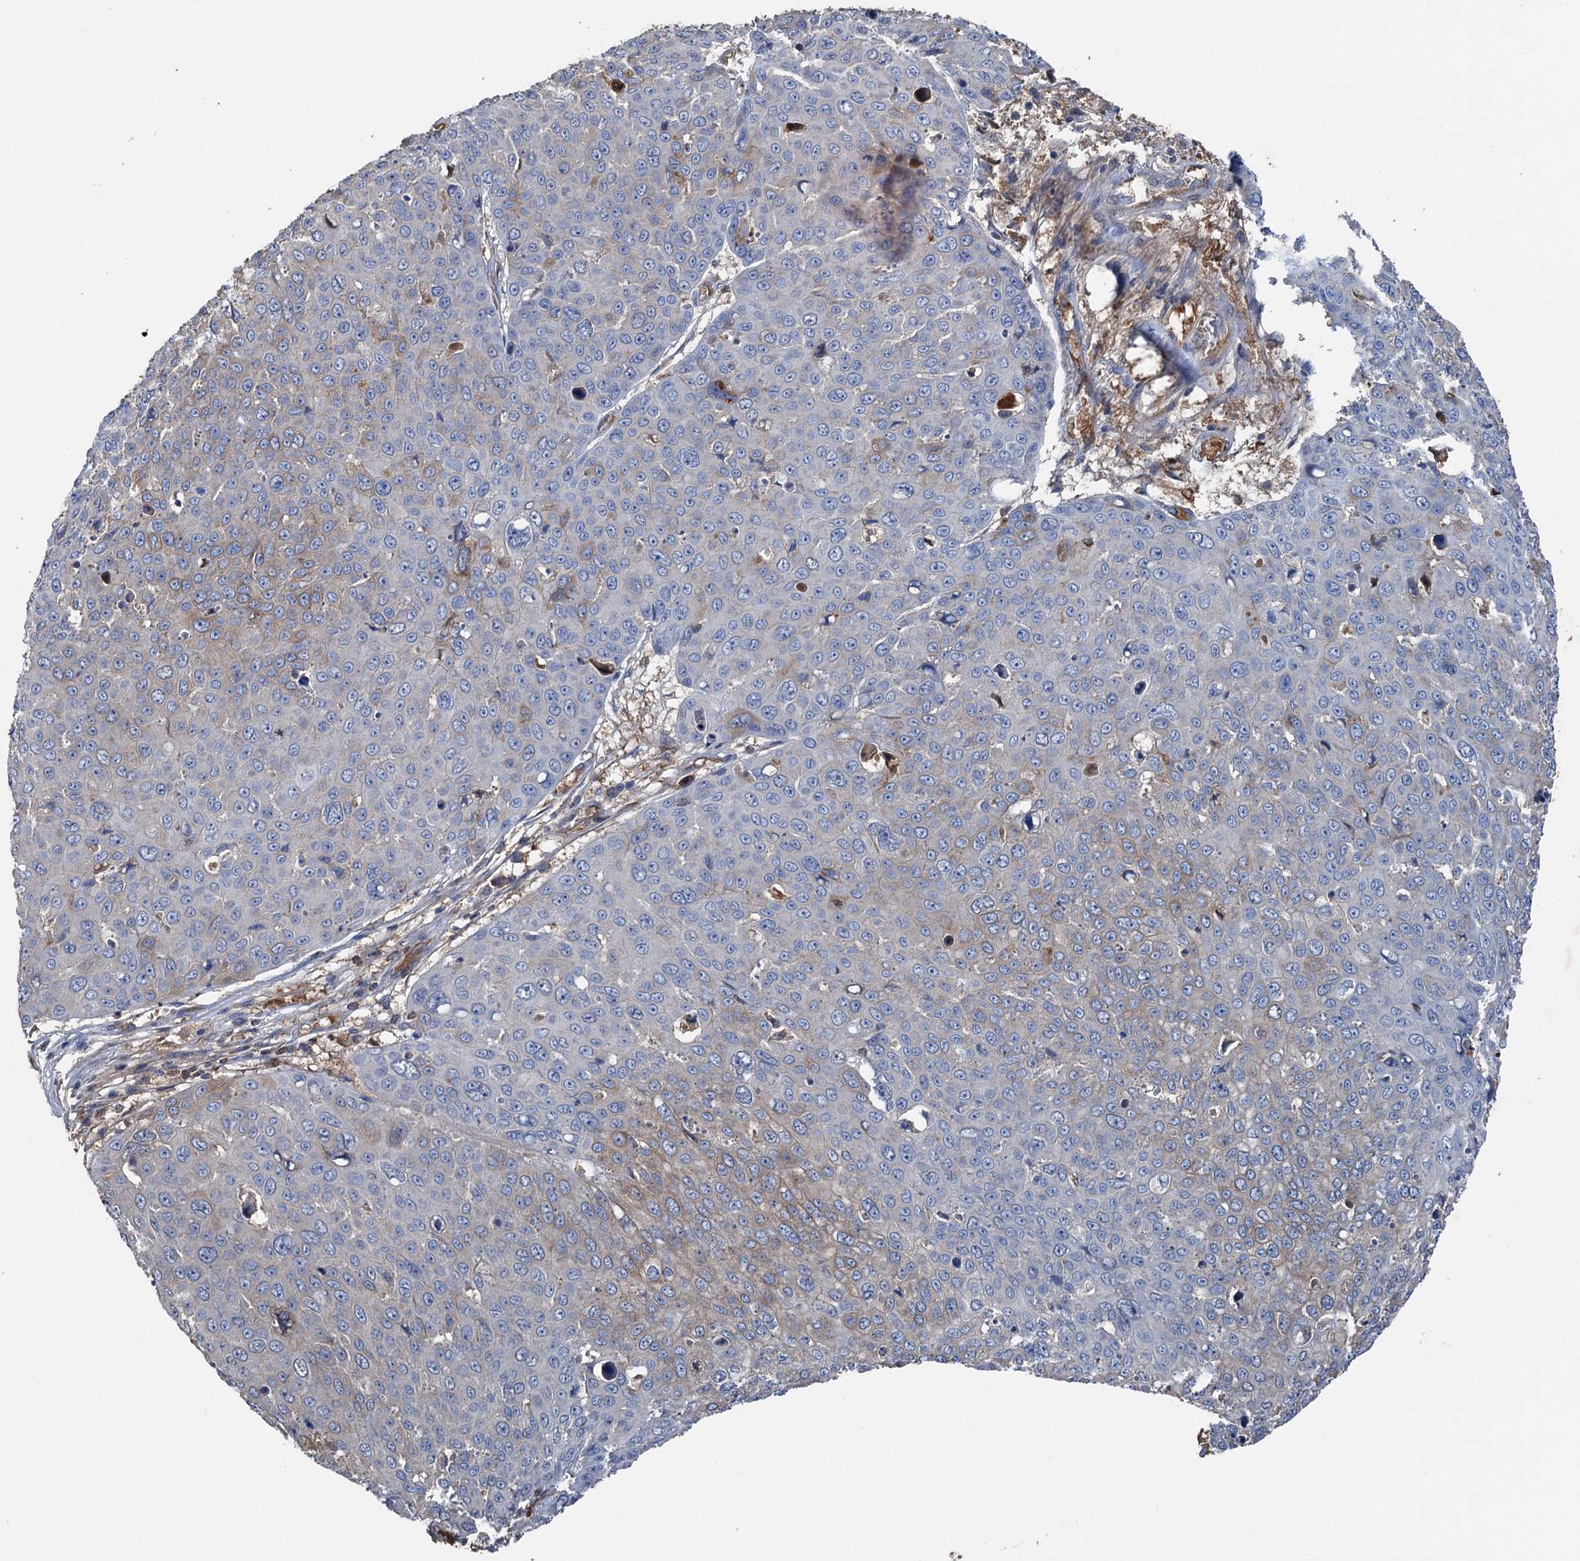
{"staining": {"intensity": "moderate", "quantity": "<25%", "location": "cytoplasmic/membranous"}, "tissue": "skin cancer", "cell_type": "Tumor cells", "image_type": "cancer", "snomed": [{"axis": "morphology", "description": "Squamous cell carcinoma, NOS"}, {"axis": "topography", "description": "Skin"}], "caption": "A high-resolution photomicrograph shows immunohistochemistry (IHC) staining of squamous cell carcinoma (skin), which shows moderate cytoplasmic/membranous positivity in about <25% of tumor cells.", "gene": "ARL13A", "patient": {"sex": "male", "age": 71}}